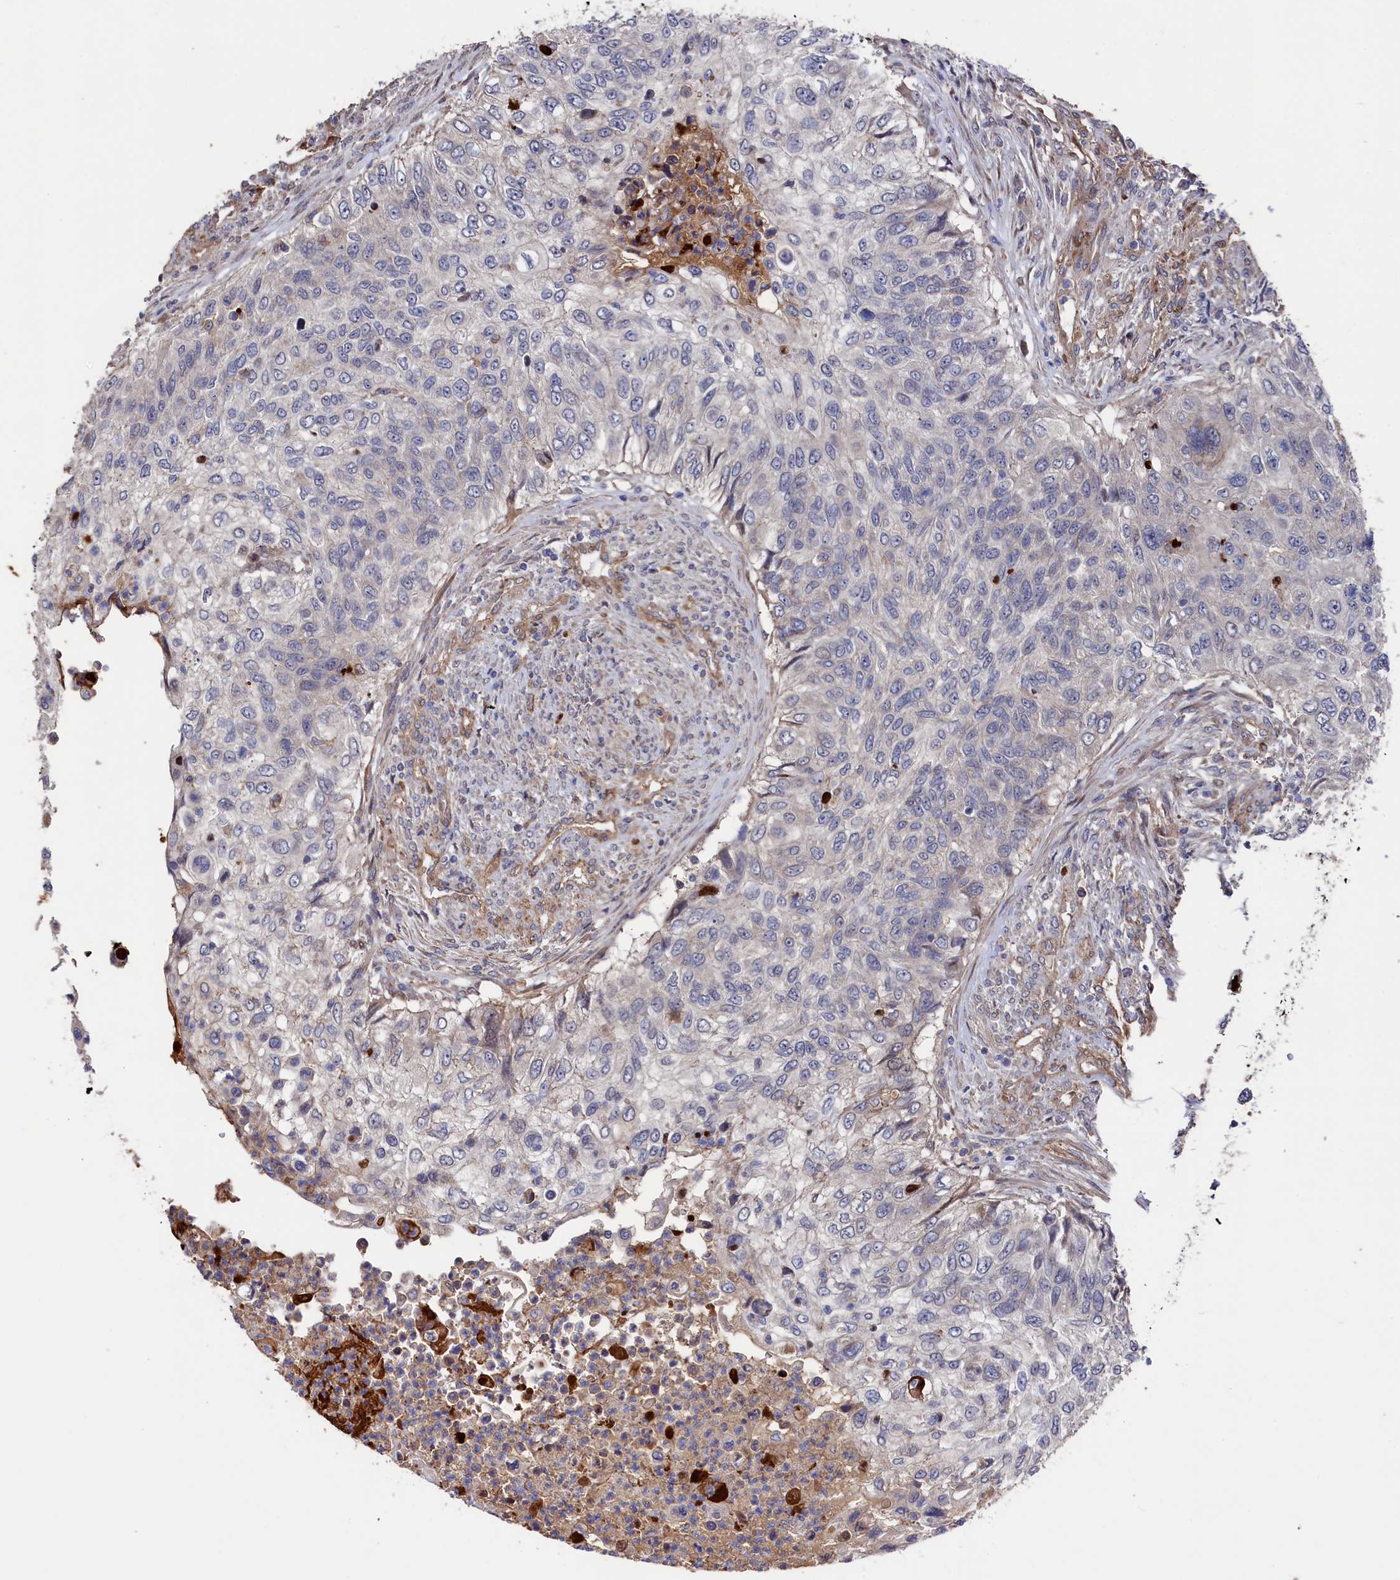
{"staining": {"intensity": "negative", "quantity": "none", "location": "none"}, "tissue": "urothelial cancer", "cell_type": "Tumor cells", "image_type": "cancer", "snomed": [{"axis": "morphology", "description": "Urothelial carcinoma, High grade"}, {"axis": "topography", "description": "Urinary bladder"}], "caption": "This is an IHC photomicrograph of human urothelial carcinoma (high-grade). There is no staining in tumor cells.", "gene": "ZNF891", "patient": {"sex": "female", "age": 60}}